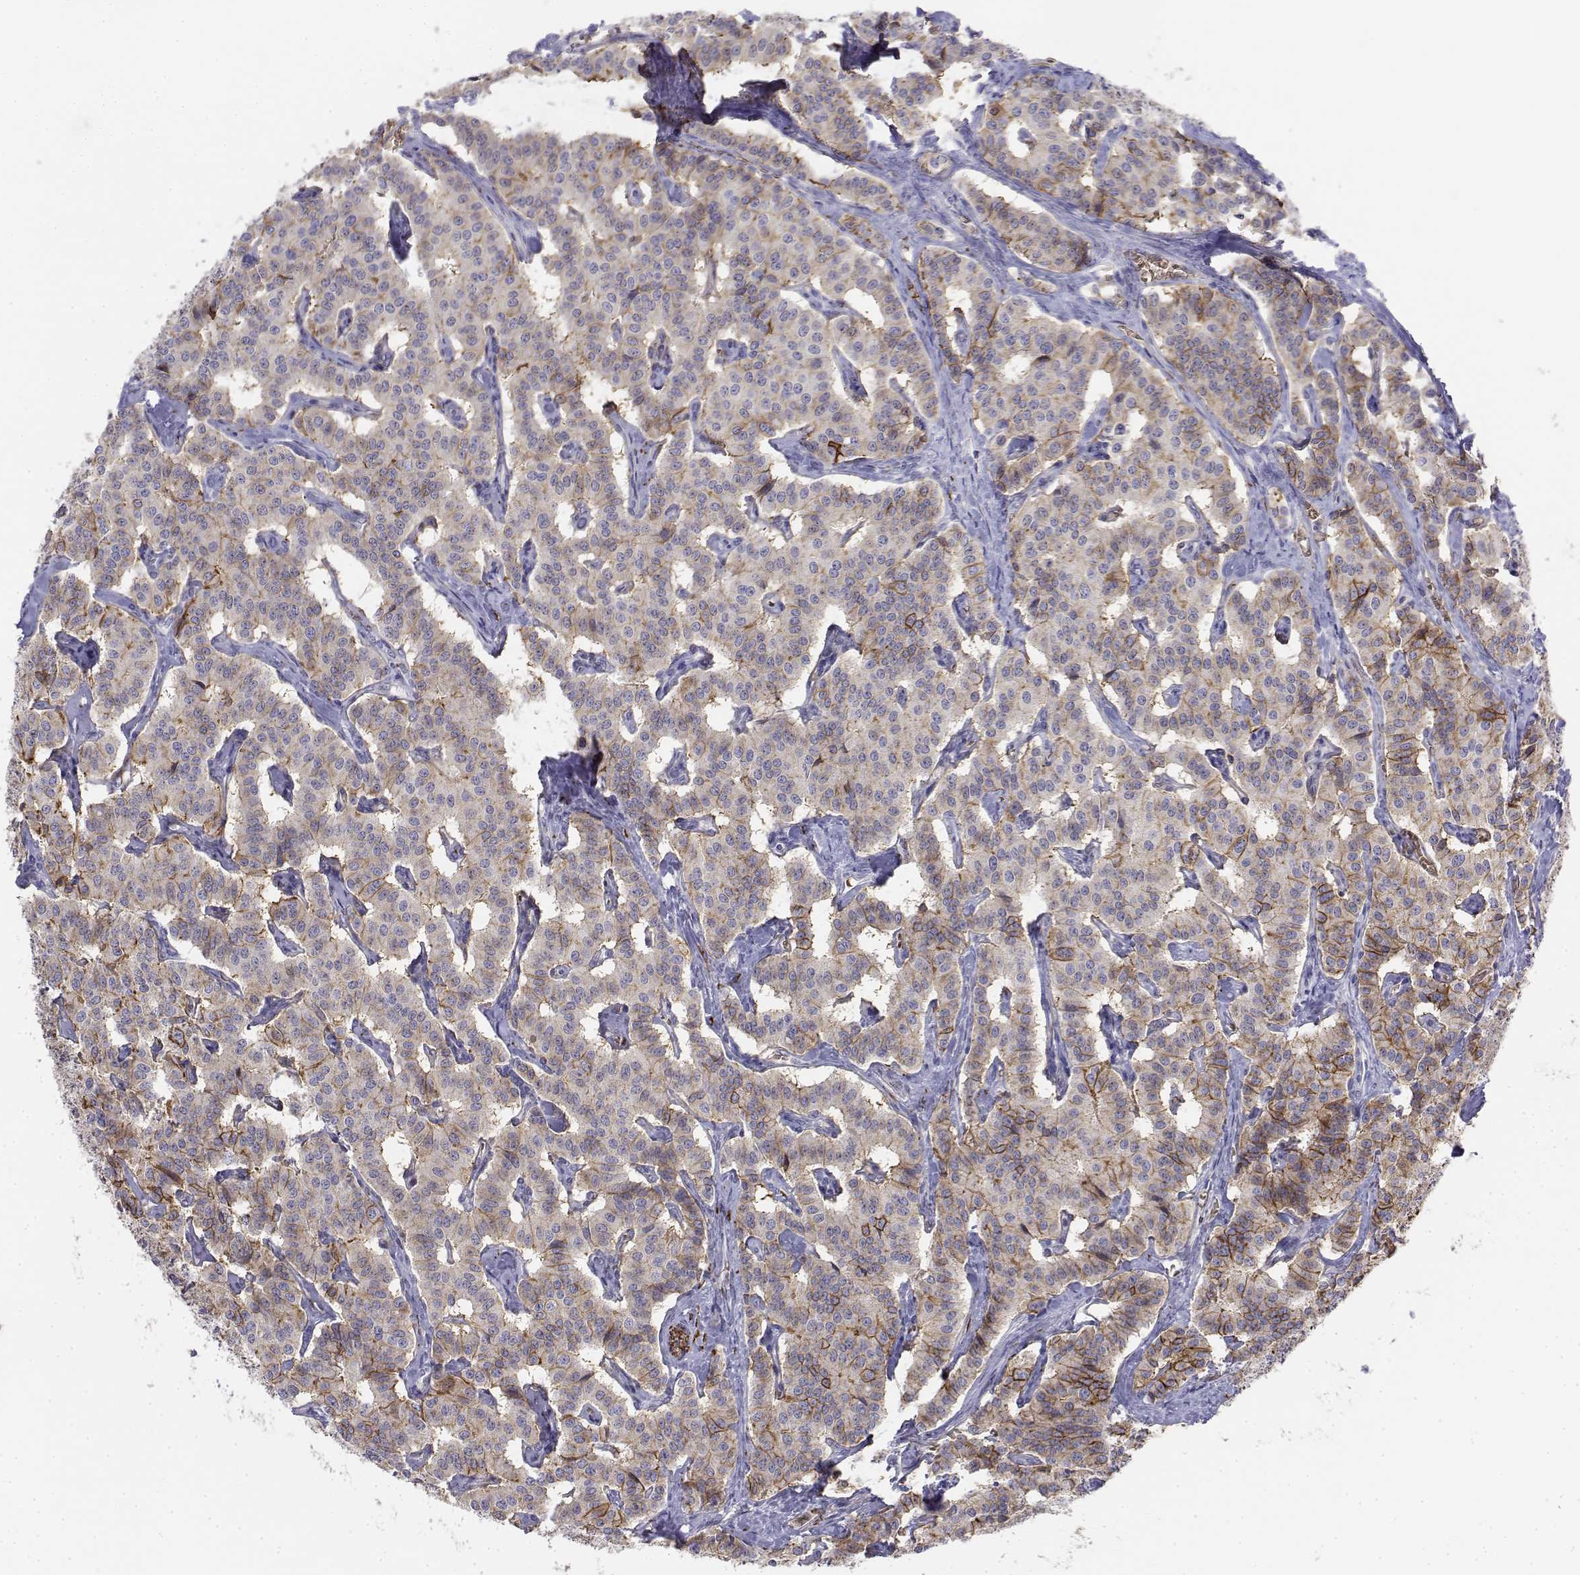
{"staining": {"intensity": "moderate", "quantity": "<25%", "location": "cytoplasmic/membranous"}, "tissue": "carcinoid", "cell_type": "Tumor cells", "image_type": "cancer", "snomed": [{"axis": "morphology", "description": "Carcinoid, malignant, NOS"}, {"axis": "topography", "description": "Lung"}], "caption": "A brown stain labels moderate cytoplasmic/membranous positivity of a protein in malignant carcinoid tumor cells.", "gene": "CADM1", "patient": {"sex": "female", "age": 46}}